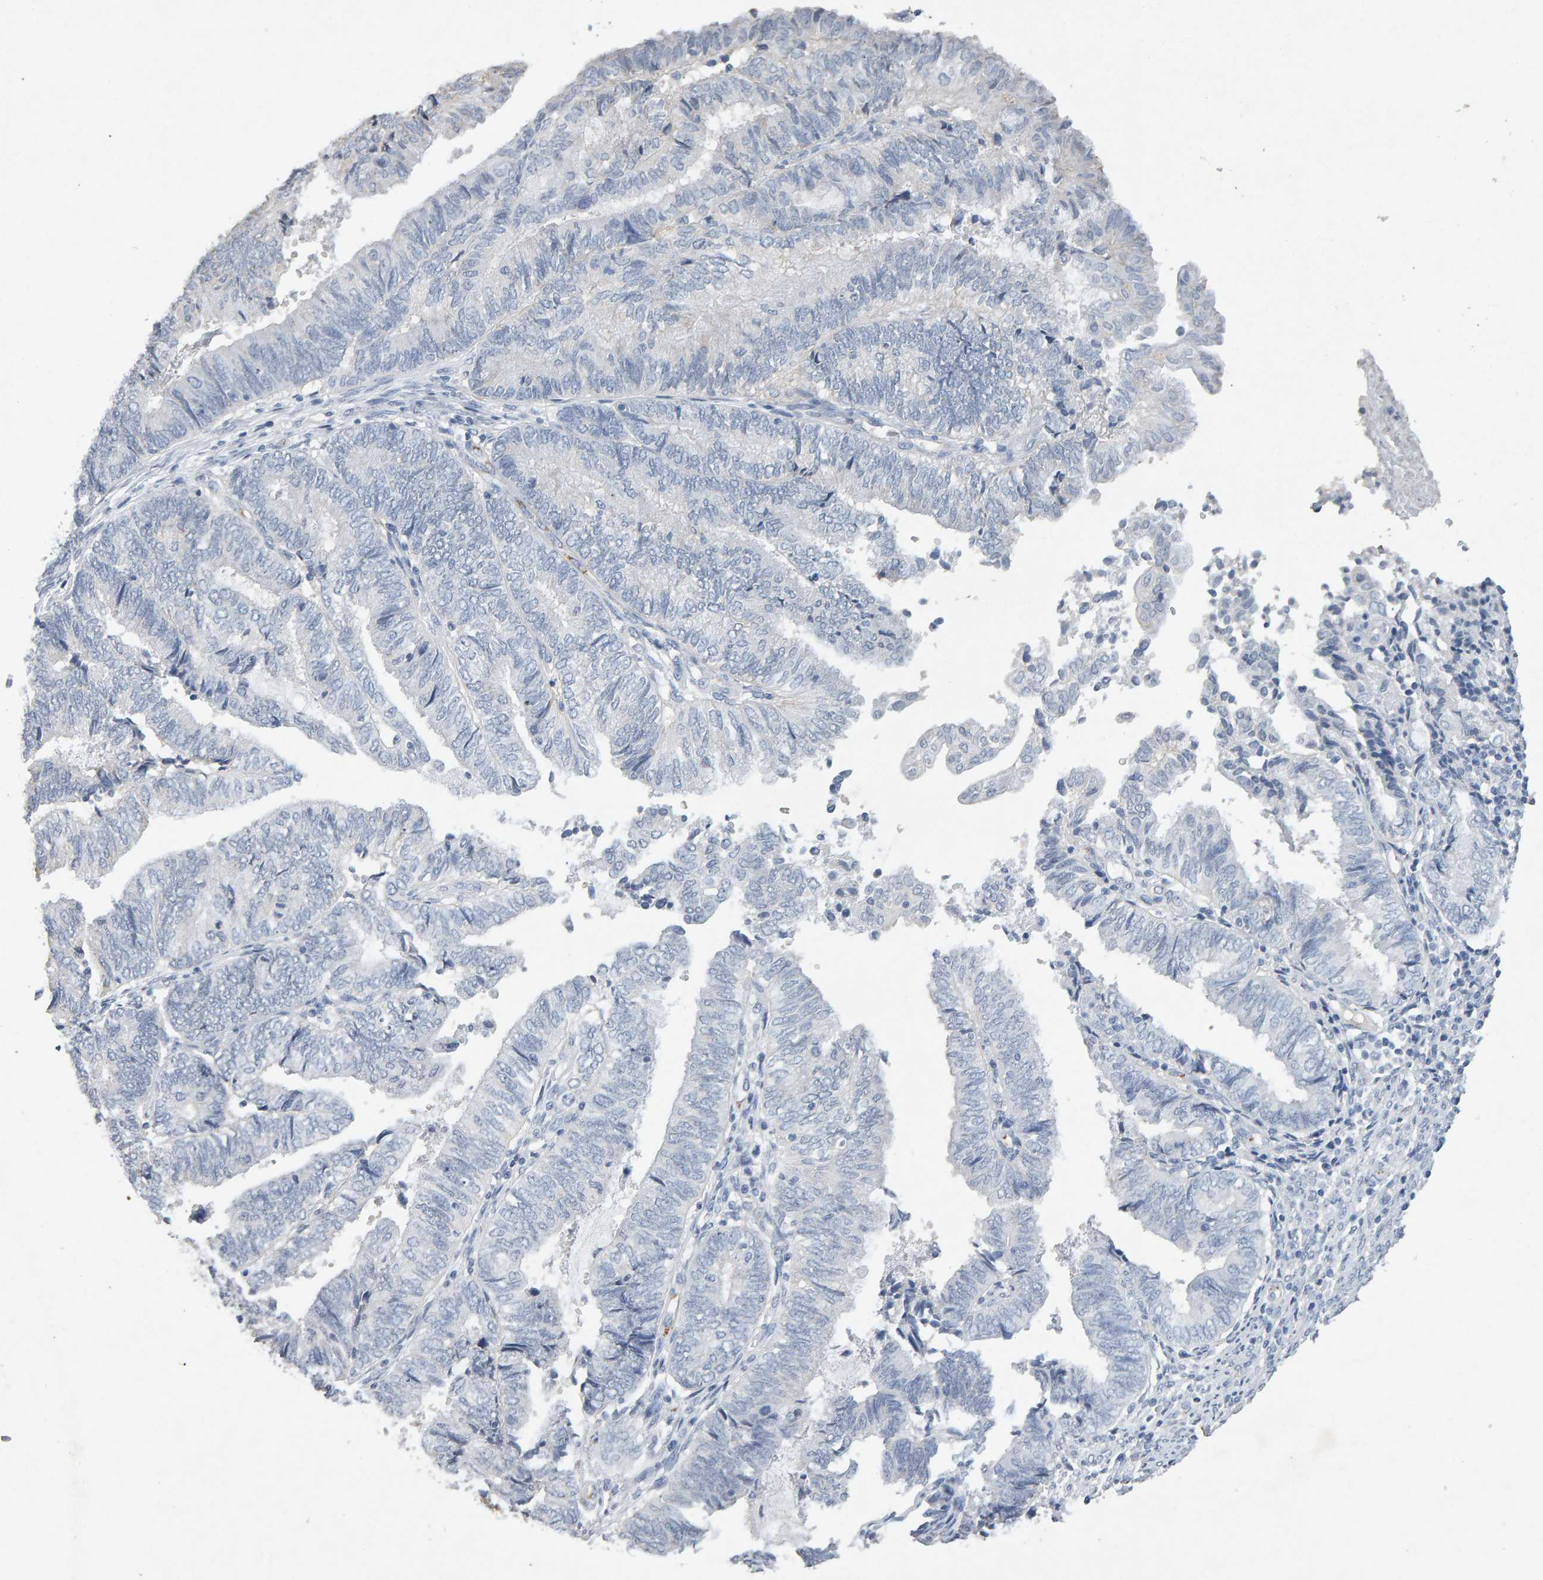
{"staining": {"intensity": "negative", "quantity": "none", "location": "none"}, "tissue": "endometrial cancer", "cell_type": "Tumor cells", "image_type": "cancer", "snomed": [{"axis": "morphology", "description": "Adenocarcinoma, NOS"}, {"axis": "topography", "description": "Uterus"}, {"axis": "topography", "description": "Endometrium"}], "caption": "The micrograph reveals no staining of tumor cells in endometrial cancer.", "gene": "PTPRM", "patient": {"sex": "female", "age": 70}}